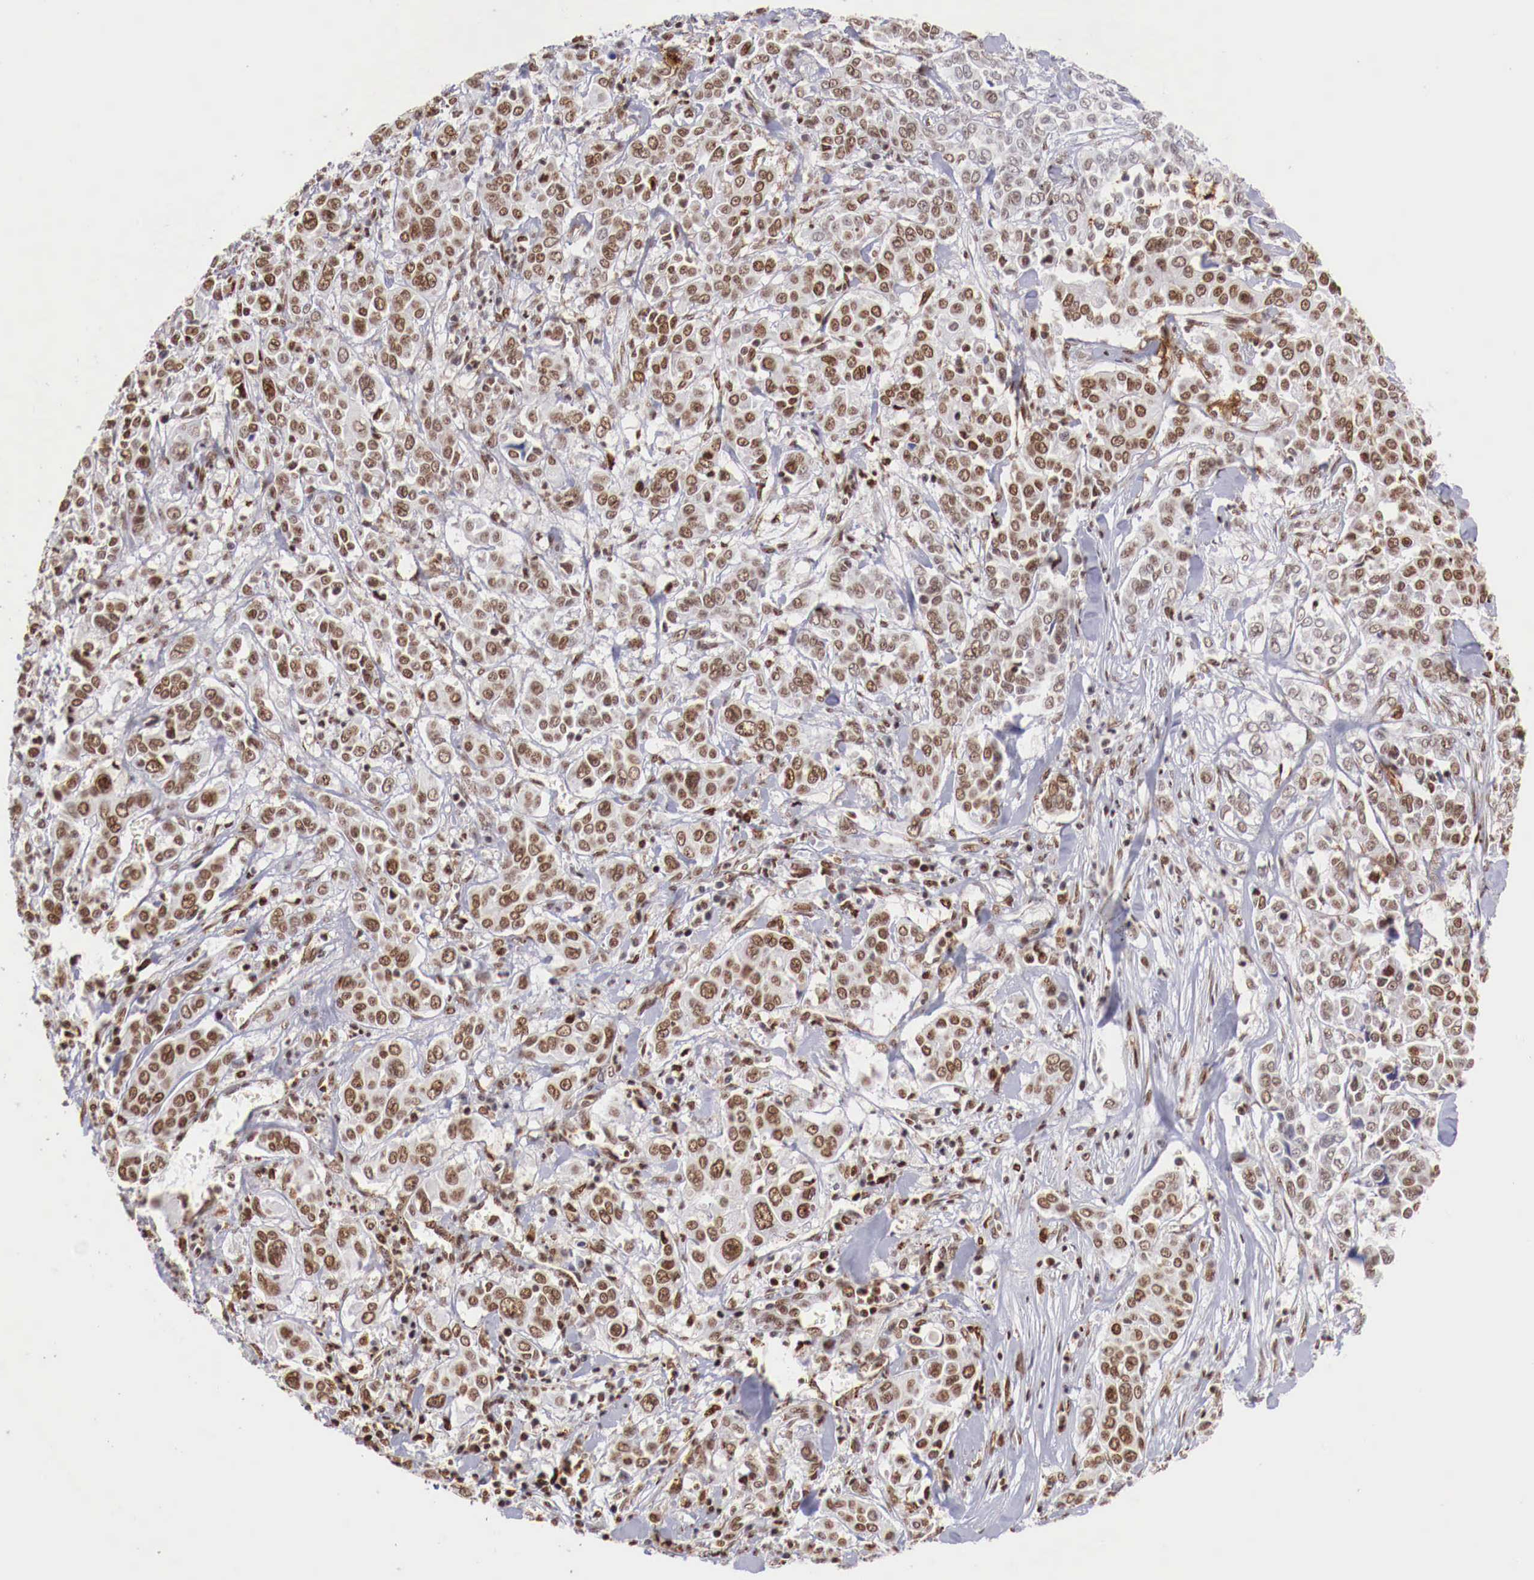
{"staining": {"intensity": "moderate", "quantity": ">75%", "location": "nuclear"}, "tissue": "pancreatic cancer", "cell_type": "Tumor cells", "image_type": "cancer", "snomed": [{"axis": "morphology", "description": "Adenocarcinoma, NOS"}, {"axis": "topography", "description": "Pancreas"}], "caption": "Pancreatic cancer (adenocarcinoma) stained with a brown dye demonstrates moderate nuclear positive staining in approximately >75% of tumor cells.", "gene": "MAX", "patient": {"sex": "female", "age": 52}}